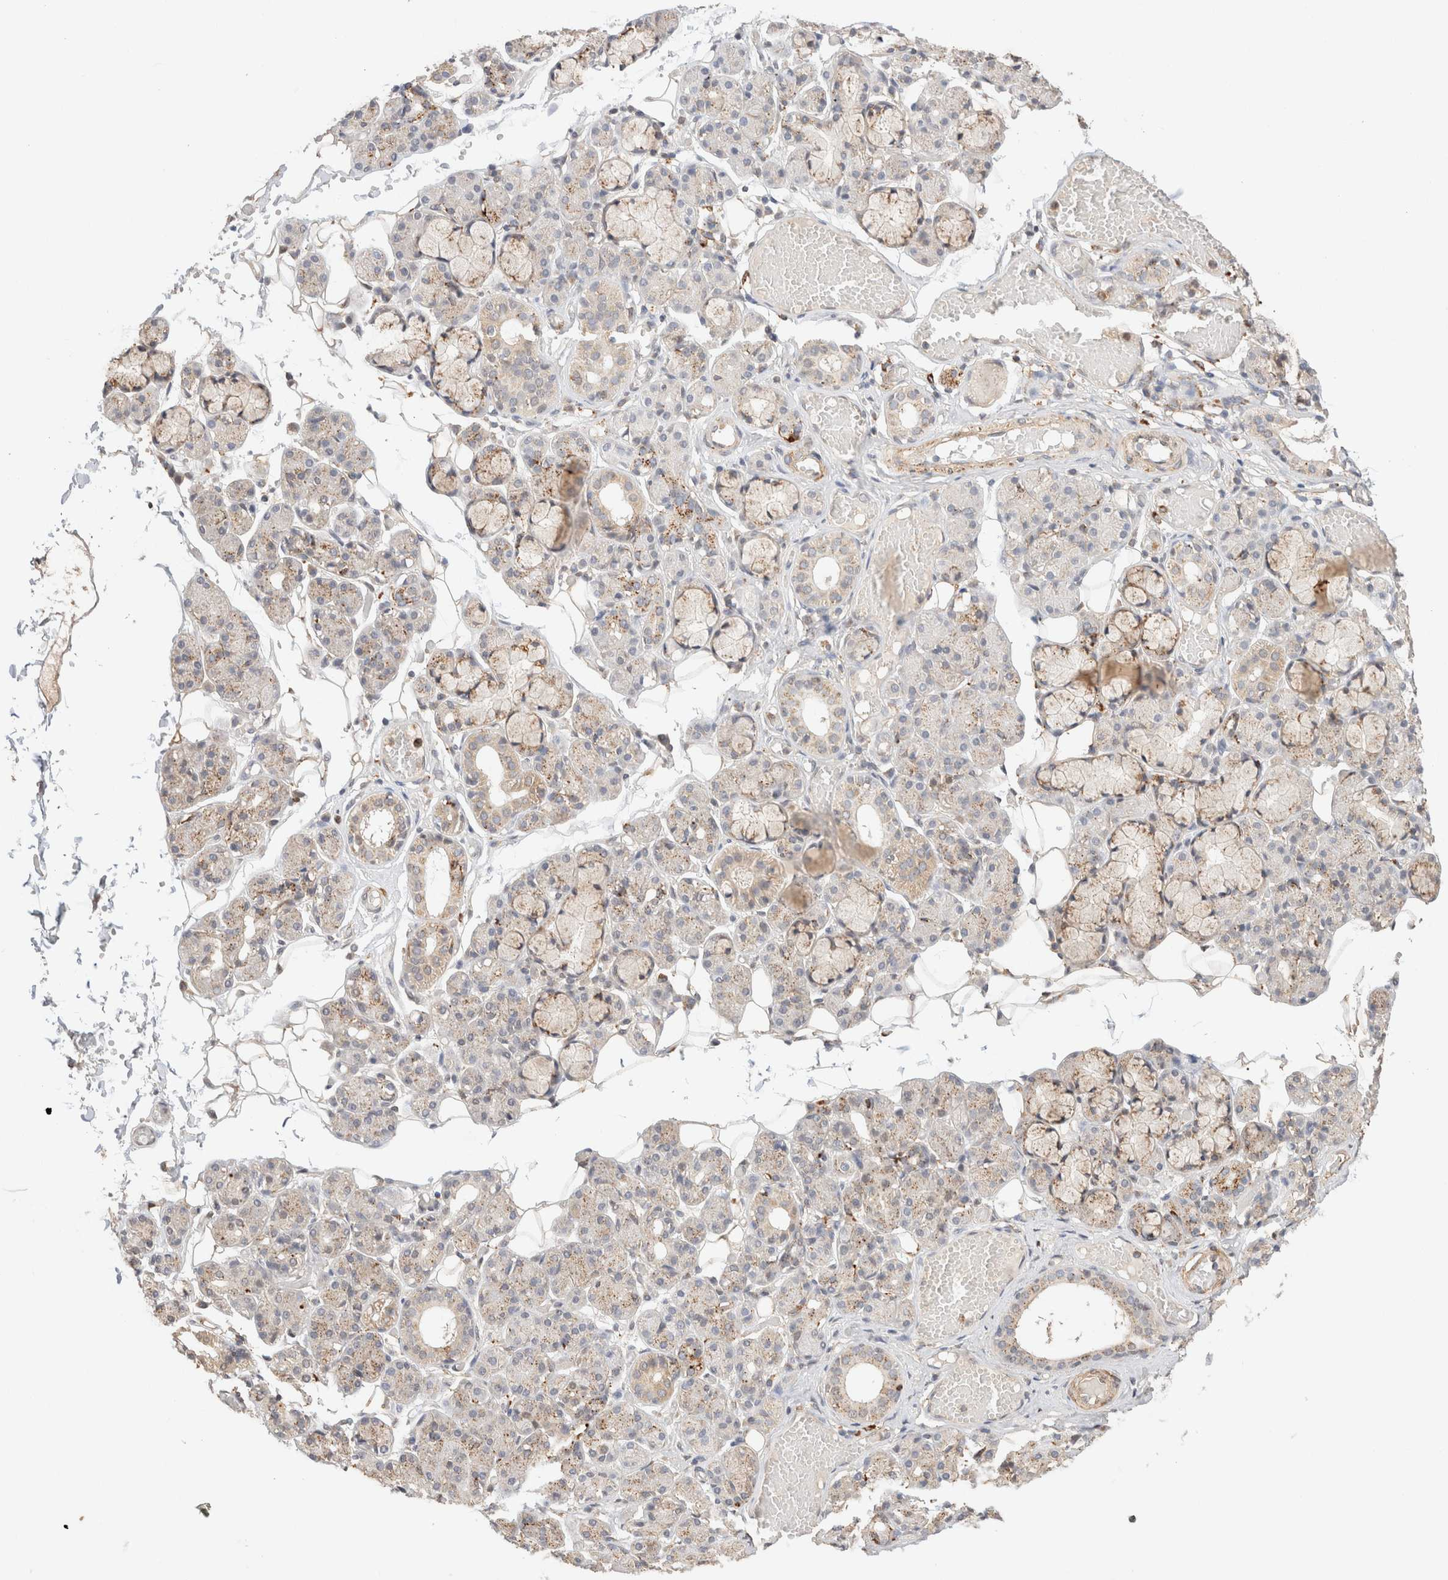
{"staining": {"intensity": "moderate", "quantity": "25%-75%", "location": "cytoplasmic/membranous"}, "tissue": "salivary gland", "cell_type": "Glandular cells", "image_type": "normal", "snomed": [{"axis": "morphology", "description": "Normal tissue, NOS"}, {"axis": "topography", "description": "Salivary gland"}], "caption": "Unremarkable salivary gland was stained to show a protein in brown. There is medium levels of moderate cytoplasmic/membranous expression in about 25%-75% of glandular cells.", "gene": "RABEPK", "patient": {"sex": "male", "age": 63}}